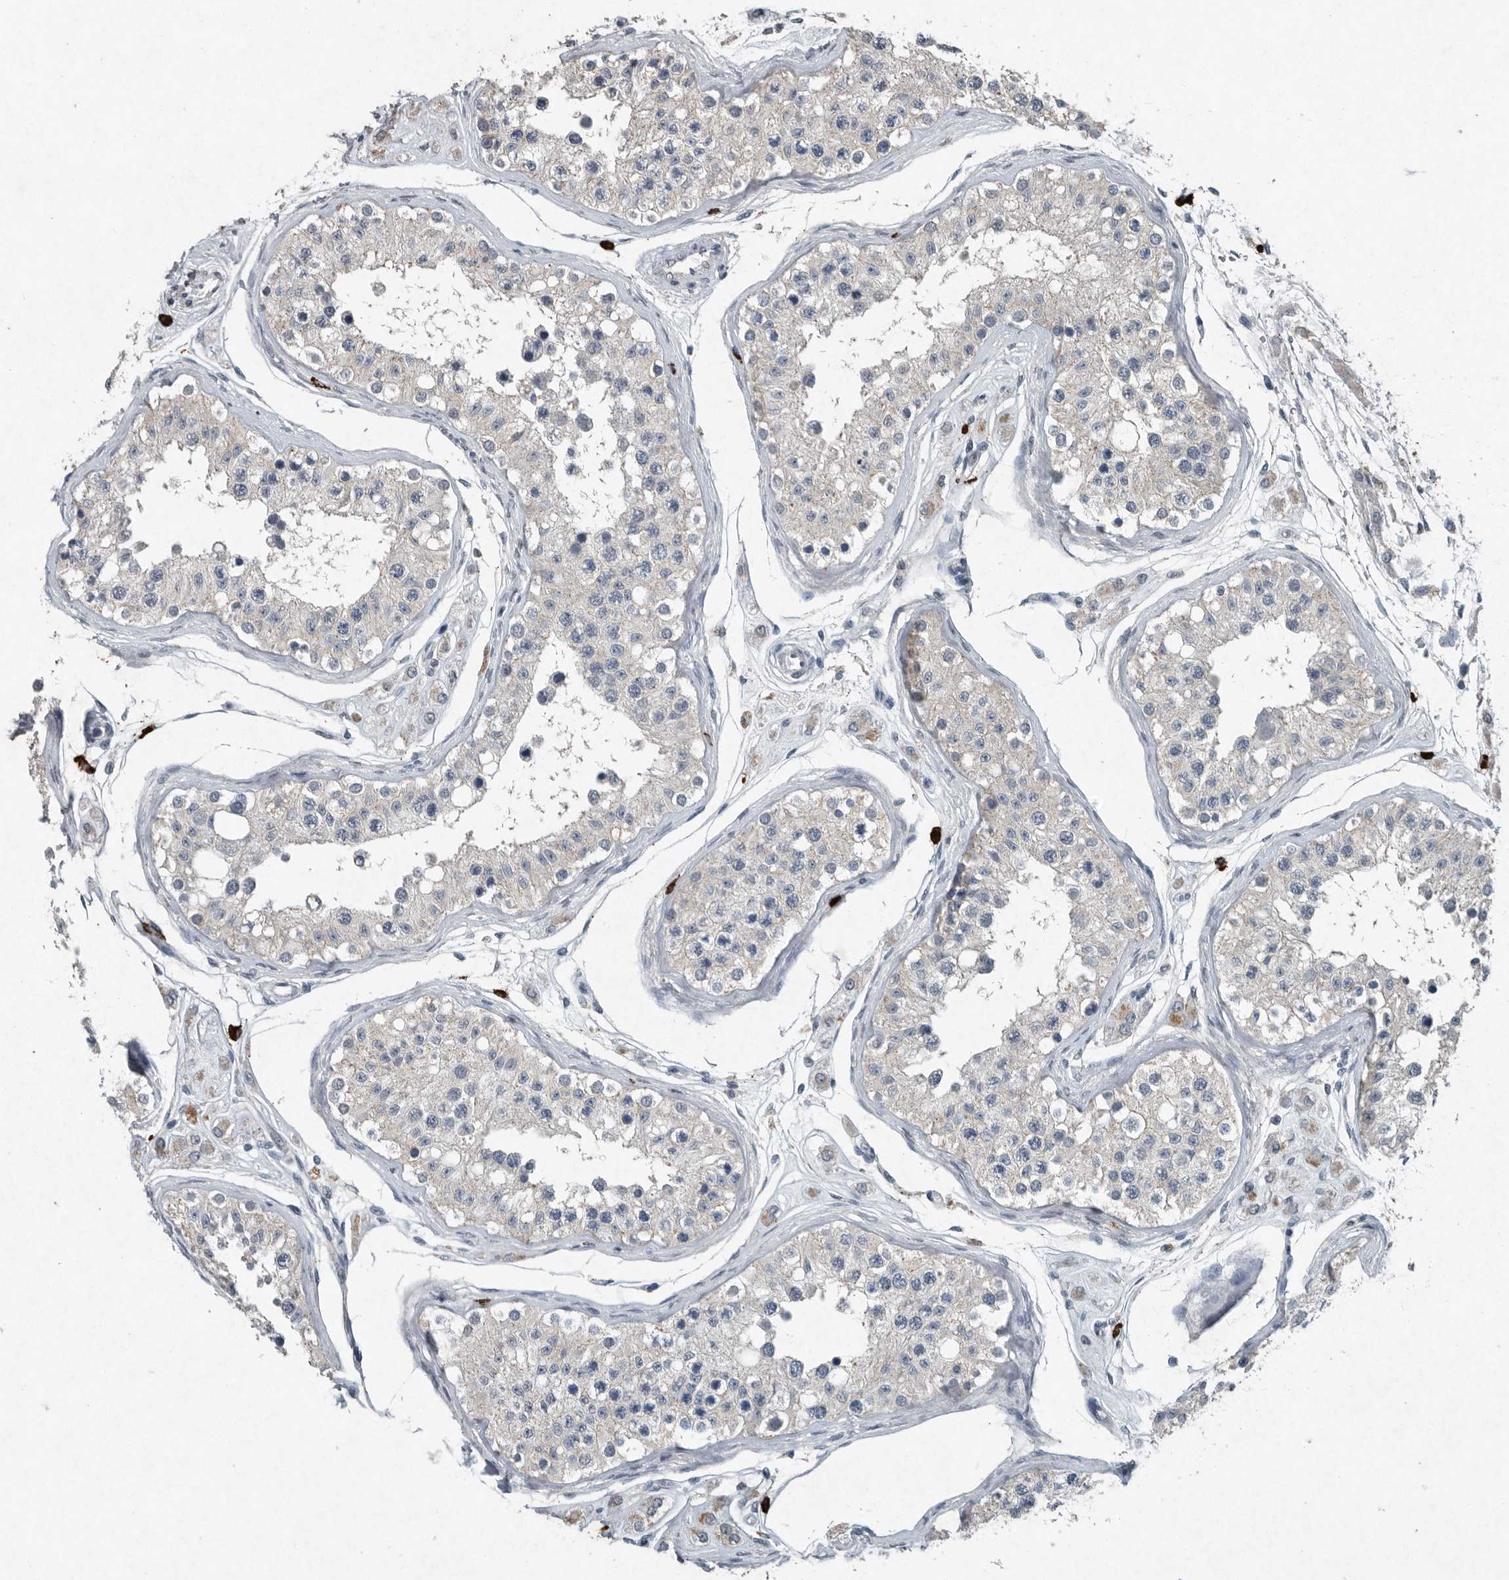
{"staining": {"intensity": "negative", "quantity": "none", "location": "none"}, "tissue": "testis", "cell_type": "Cells in seminiferous ducts", "image_type": "normal", "snomed": [{"axis": "morphology", "description": "Normal tissue, NOS"}, {"axis": "morphology", "description": "Adenocarcinoma, metastatic, NOS"}, {"axis": "topography", "description": "Testis"}], "caption": "This is an immunohistochemistry histopathology image of unremarkable testis. There is no positivity in cells in seminiferous ducts.", "gene": "IL20", "patient": {"sex": "male", "age": 26}}